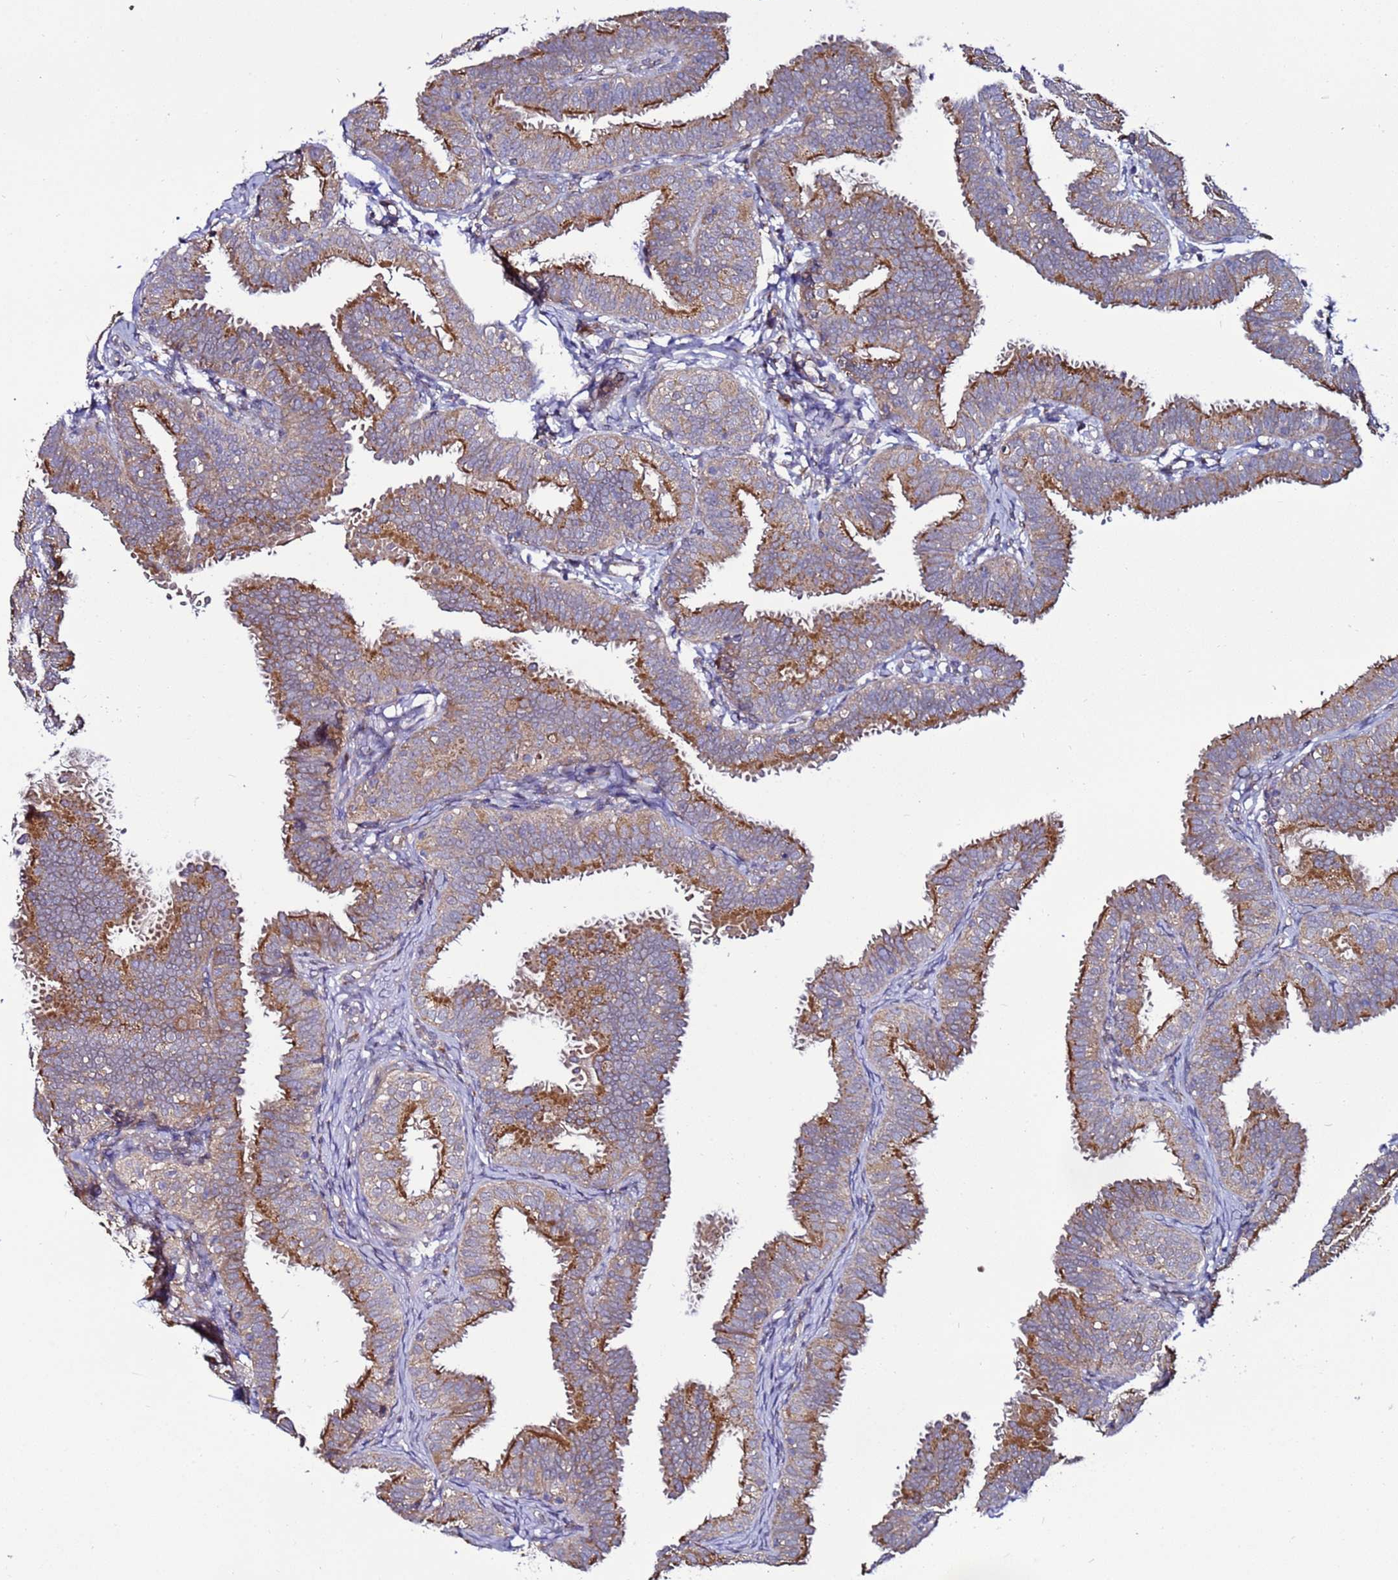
{"staining": {"intensity": "moderate", "quantity": ">75%", "location": "cytoplasmic/membranous"}, "tissue": "fallopian tube", "cell_type": "Glandular cells", "image_type": "normal", "snomed": [{"axis": "morphology", "description": "Normal tissue, NOS"}, {"axis": "topography", "description": "Fallopian tube"}], "caption": "Brown immunohistochemical staining in benign human fallopian tube demonstrates moderate cytoplasmic/membranous expression in approximately >75% of glandular cells. The staining was performed using DAB to visualize the protein expression in brown, while the nuclei were stained in blue with hematoxylin (Magnification: 20x).", "gene": "TMEM176B", "patient": {"sex": "female", "age": 35}}